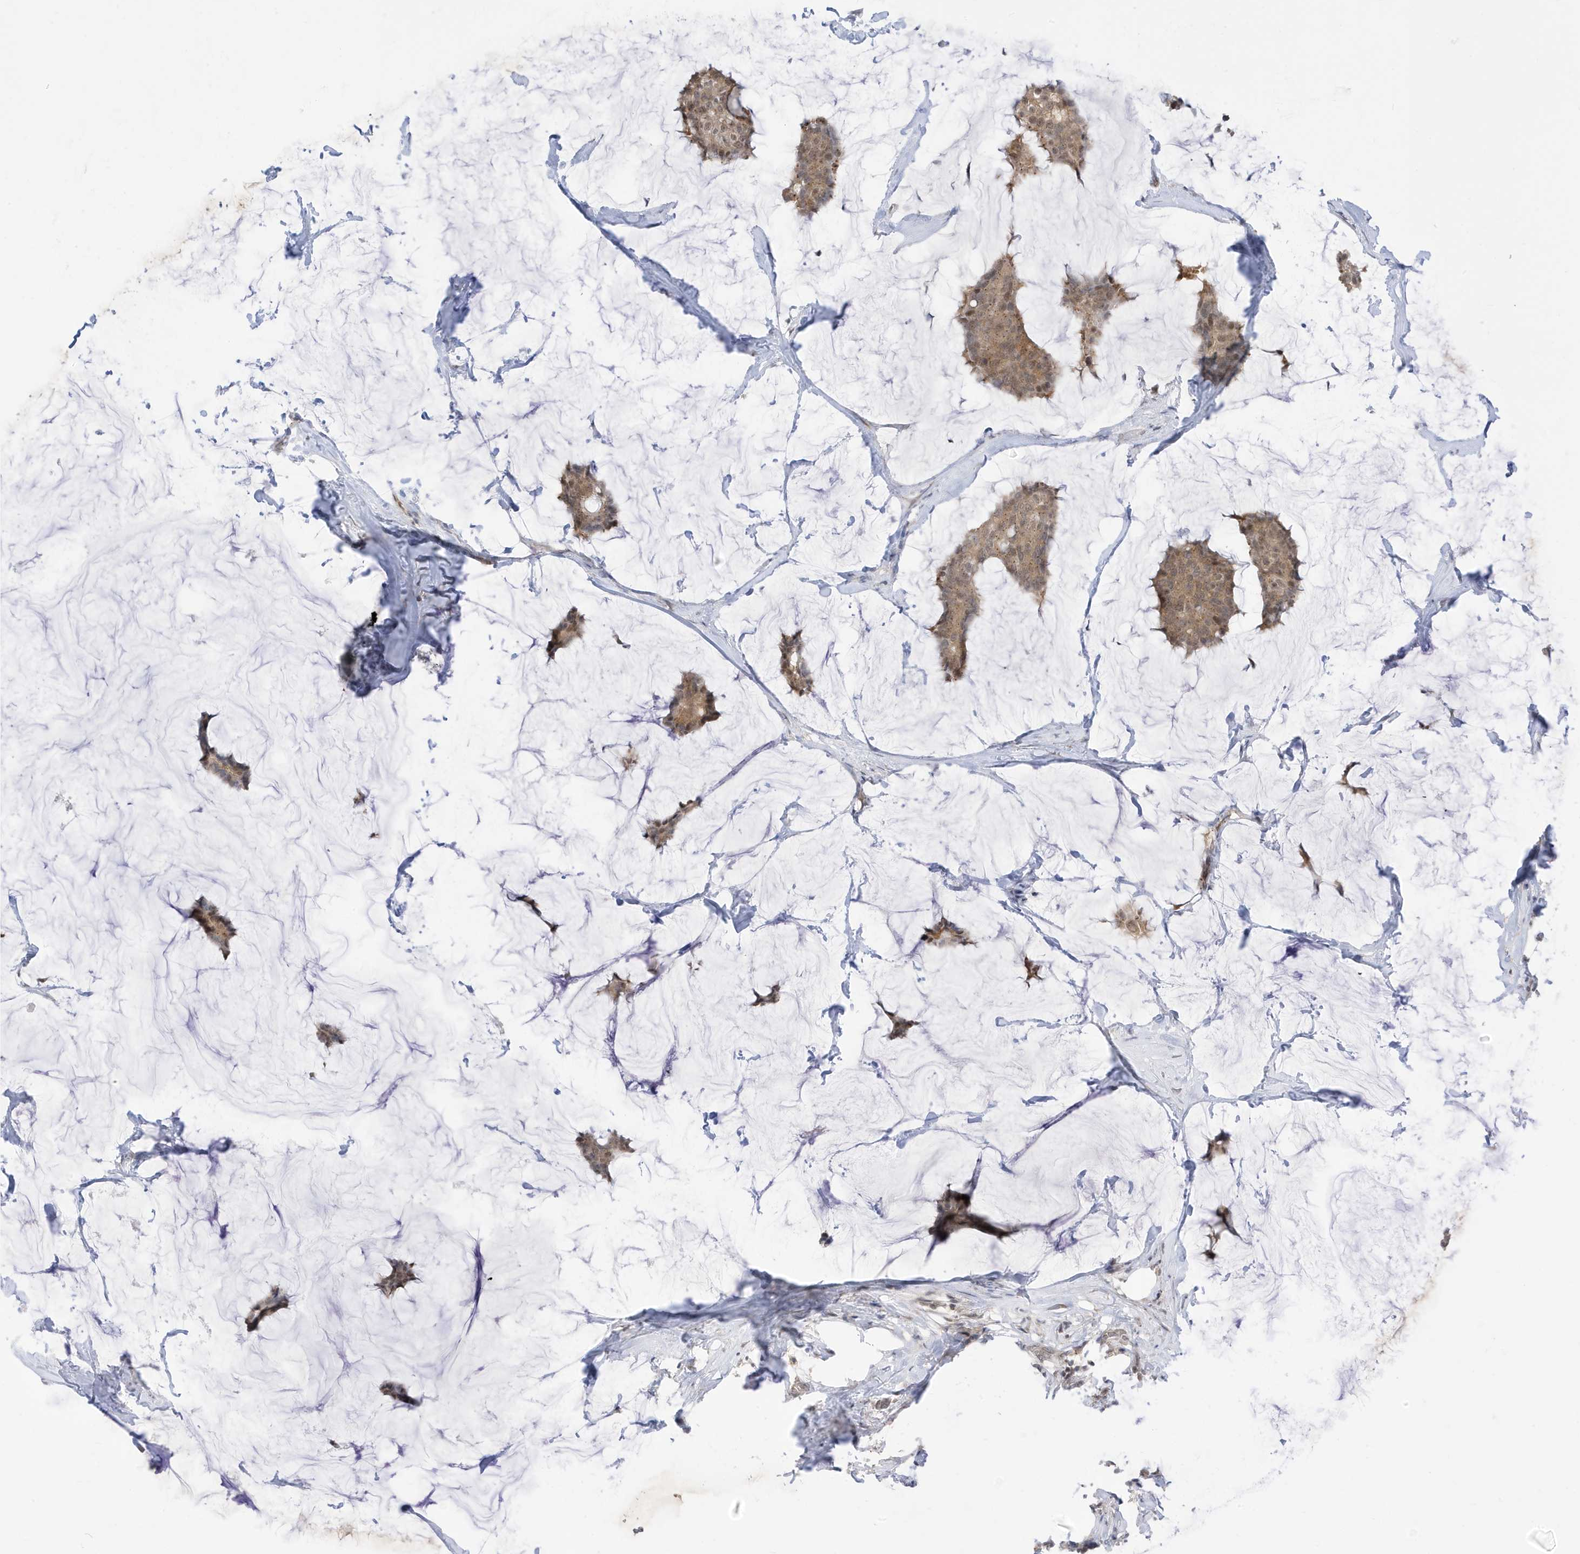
{"staining": {"intensity": "moderate", "quantity": ">75%", "location": "cytoplasmic/membranous,nuclear"}, "tissue": "breast cancer", "cell_type": "Tumor cells", "image_type": "cancer", "snomed": [{"axis": "morphology", "description": "Duct carcinoma"}, {"axis": "topography", "description": "Breast"}], "caption": "Immunohistochemical staining of breast intraductal carcinoma demonstrates medium levels of moderate cytoplasmic/membranous and nuclear protein positivity in approximately >75% of tumor cells. The protein is shown in brown color, while the nuclei are stained blue.", "gene": "TAB3", "patient": {"sex": "female", "age": 93}}